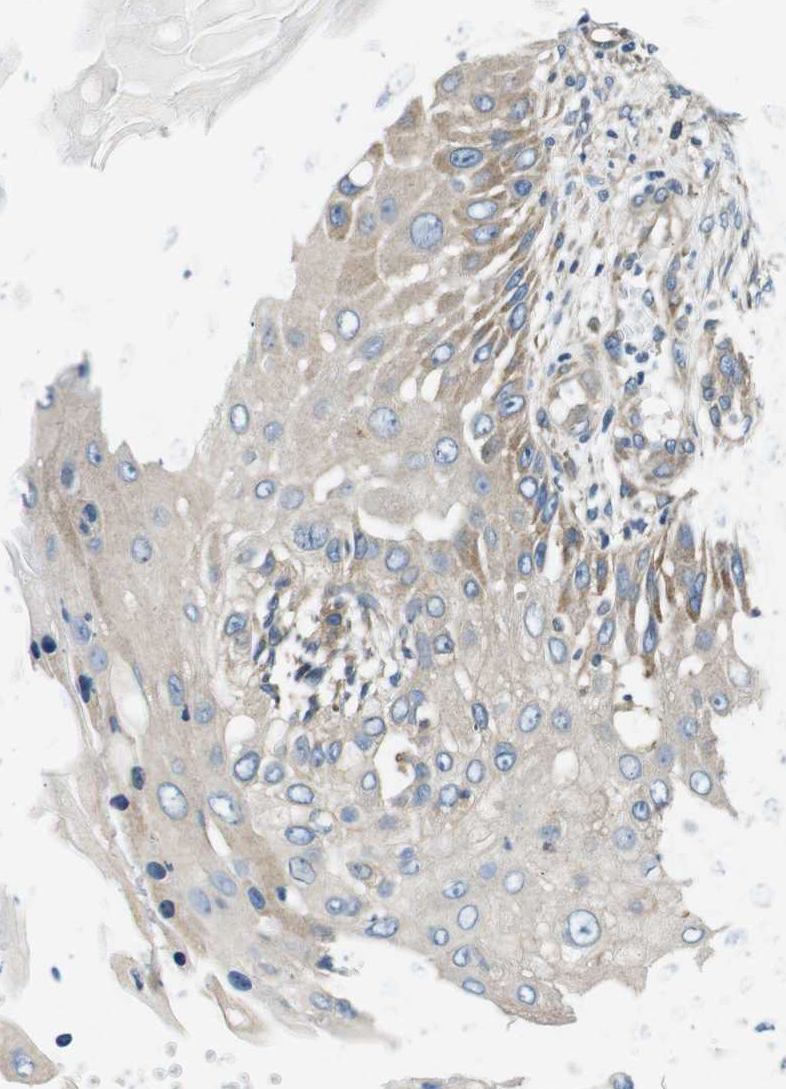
{"staining": {"intensity": "moderate", "quantity": "25%-75%", "location": "cytoplasmic/membranous"}, "tissue": "skin cancer", "cell_type": "Tumor cells", "image_type": "cancer", "snomed": [{"axis": "morphology", "description": "Squamous cell carcinoma, NOS"}, {"axis": "topography", "description": "Skin"}], "caption": "Skin cancer stained with a brown dye exhibits moderate cytoplasmic/membranous positive expression in approximately 25%-75% of tumor cells.", "gene": "EIF2B5", "patient": {"sex": "female", "age": 44}}